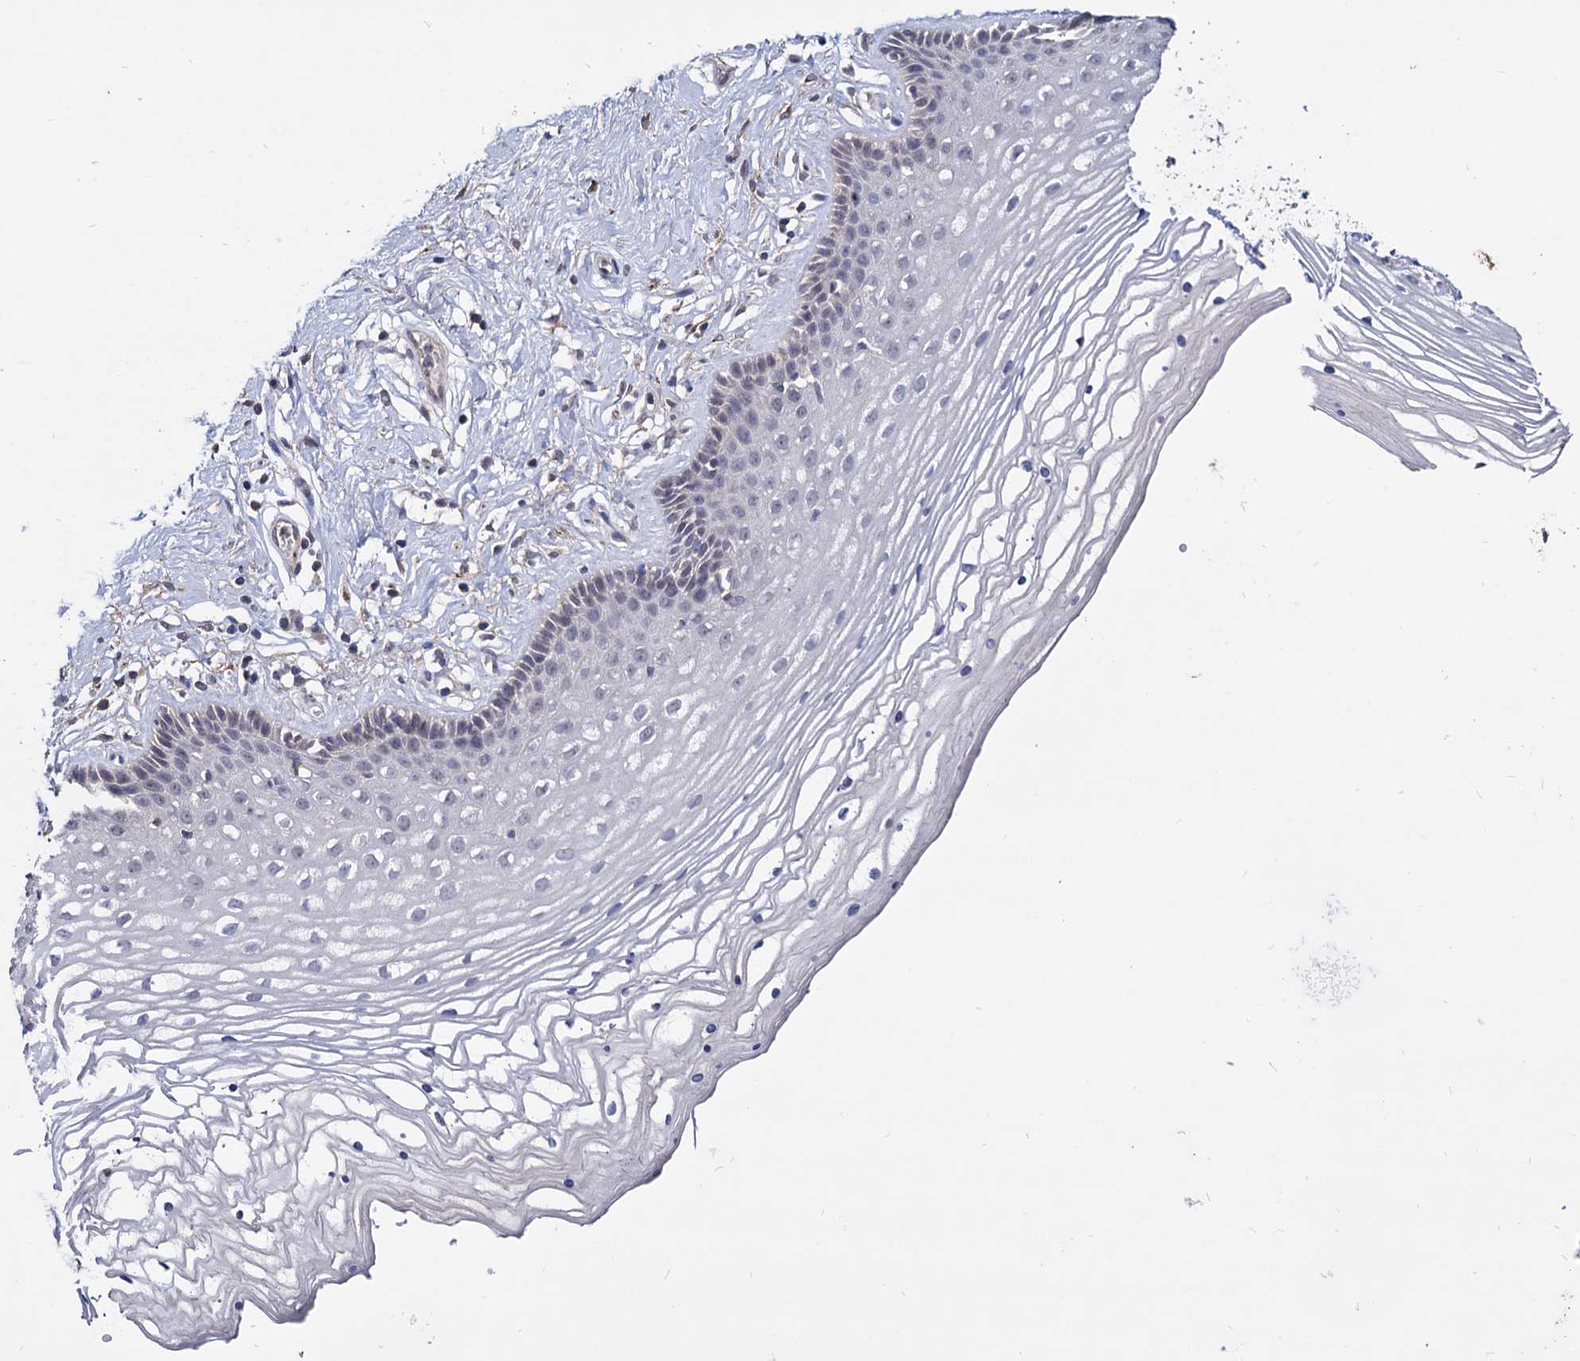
{"staining": {"intensity": "negative", "quantity": "none", "location": "none"}, "tissue": "vagina", "cell_type": "Squamous epithelial cells", "image_type": "normal", "snomed": [{"axis": "morphology", "description": "Normal tissue, NOS"}, {"axis": "topography", "description": "Vagina"}], "caption": "Immunohistochemistry (IHC) of benign vagina shows no expression in squamous epithelial cells.", "gene": "ESD", "patient": {"sex": "female", "age": 46}}